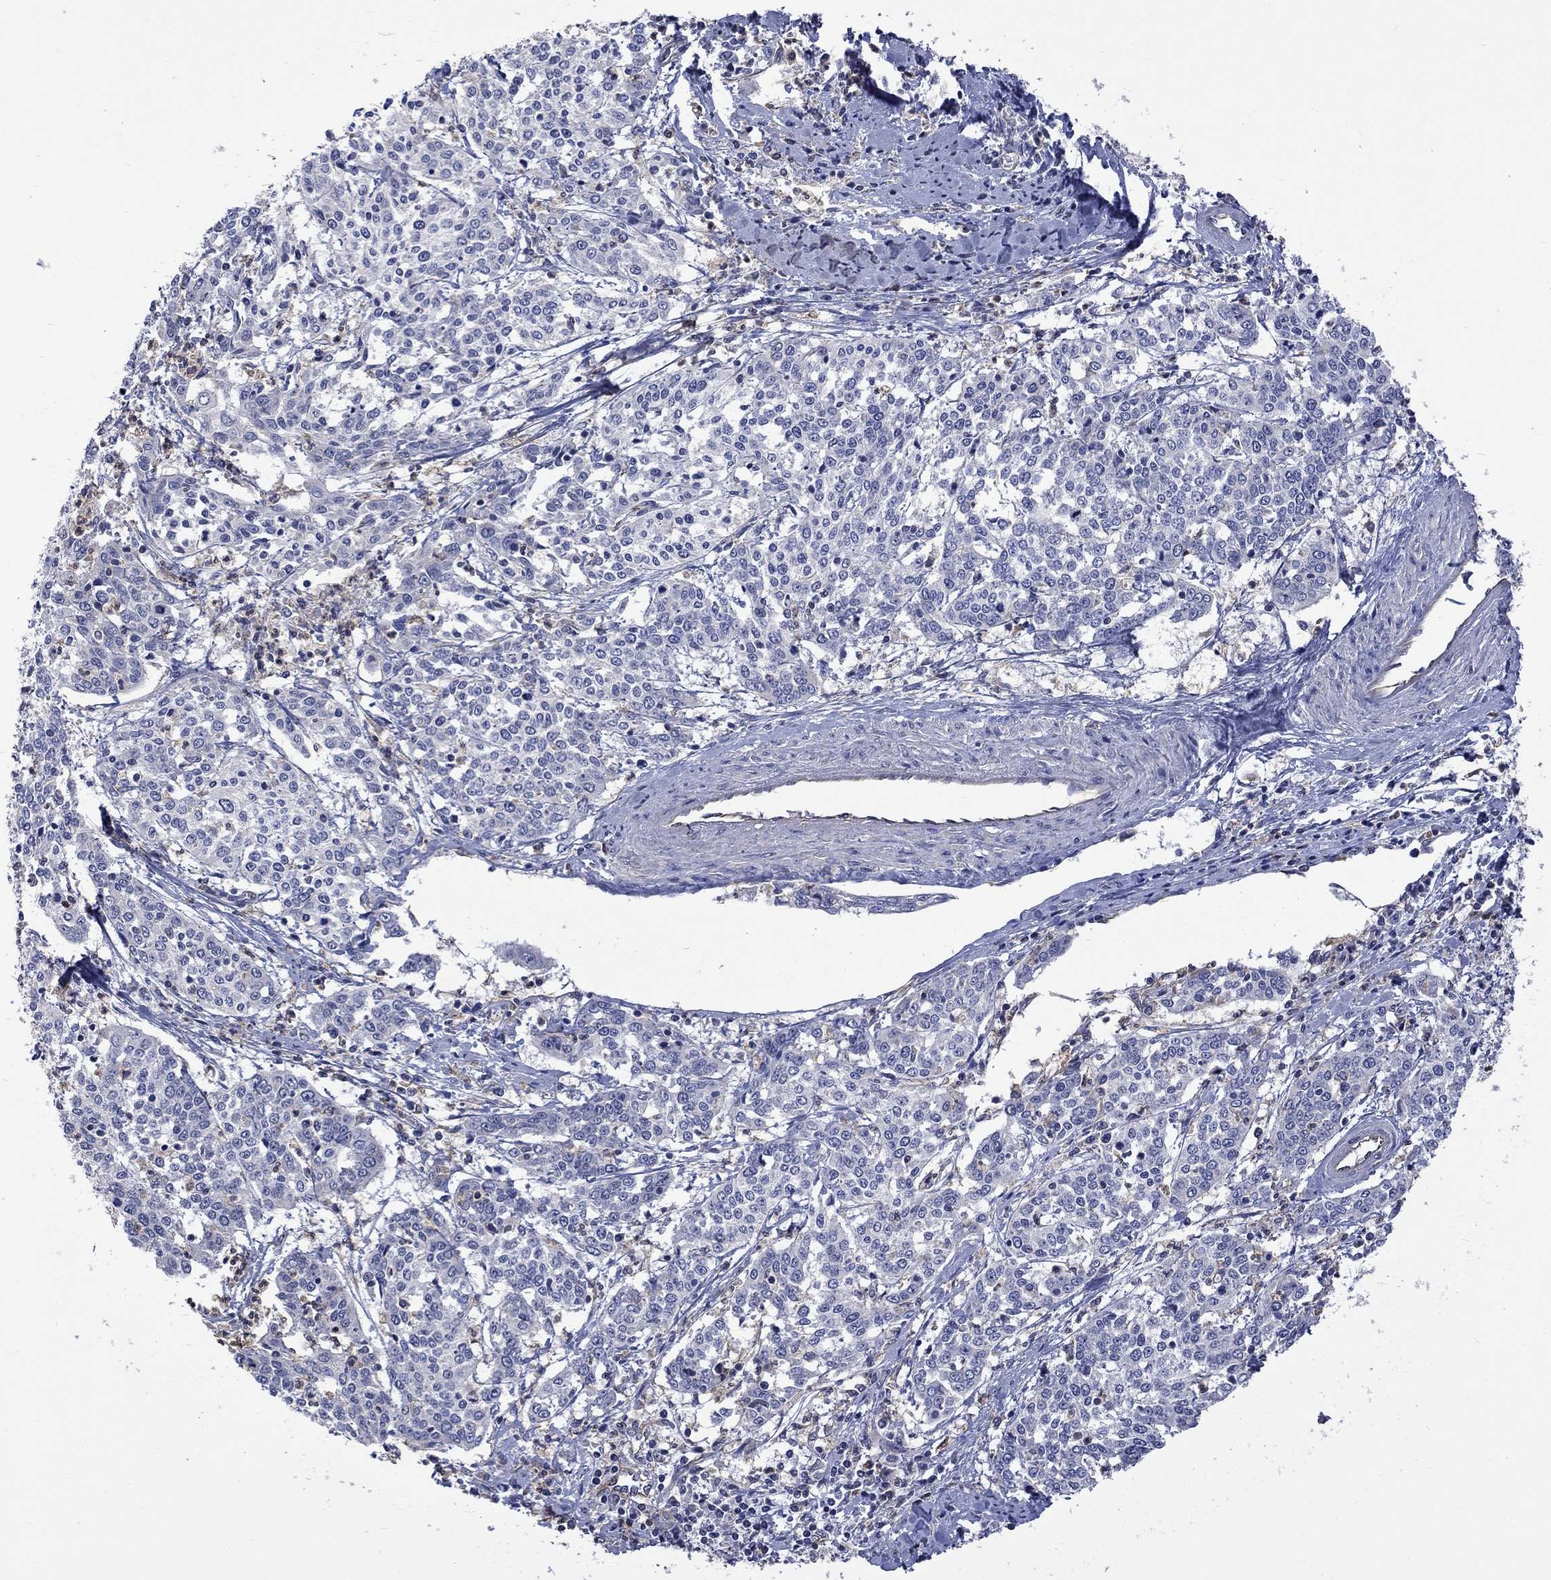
{"staining": {"intensity": "negative", "quantity": "none", "location": "none"}, "tissue": "cervical cancer", "cell_type": "Tumor cells", "image_type": "cancer", "snomed": [{"axis": "morphology", "description": "Squamous cell carcinoma, NOS"}, {"axis": "topography", "description": "Cervix"}], "caption": "Cervical cancer (squamous cell carcinoma) was stained to show a protein in brown. There is no significant staining in tumor cells.", "gene": "CAMKK2", "patient": {"sex": "female", "age": 41}}